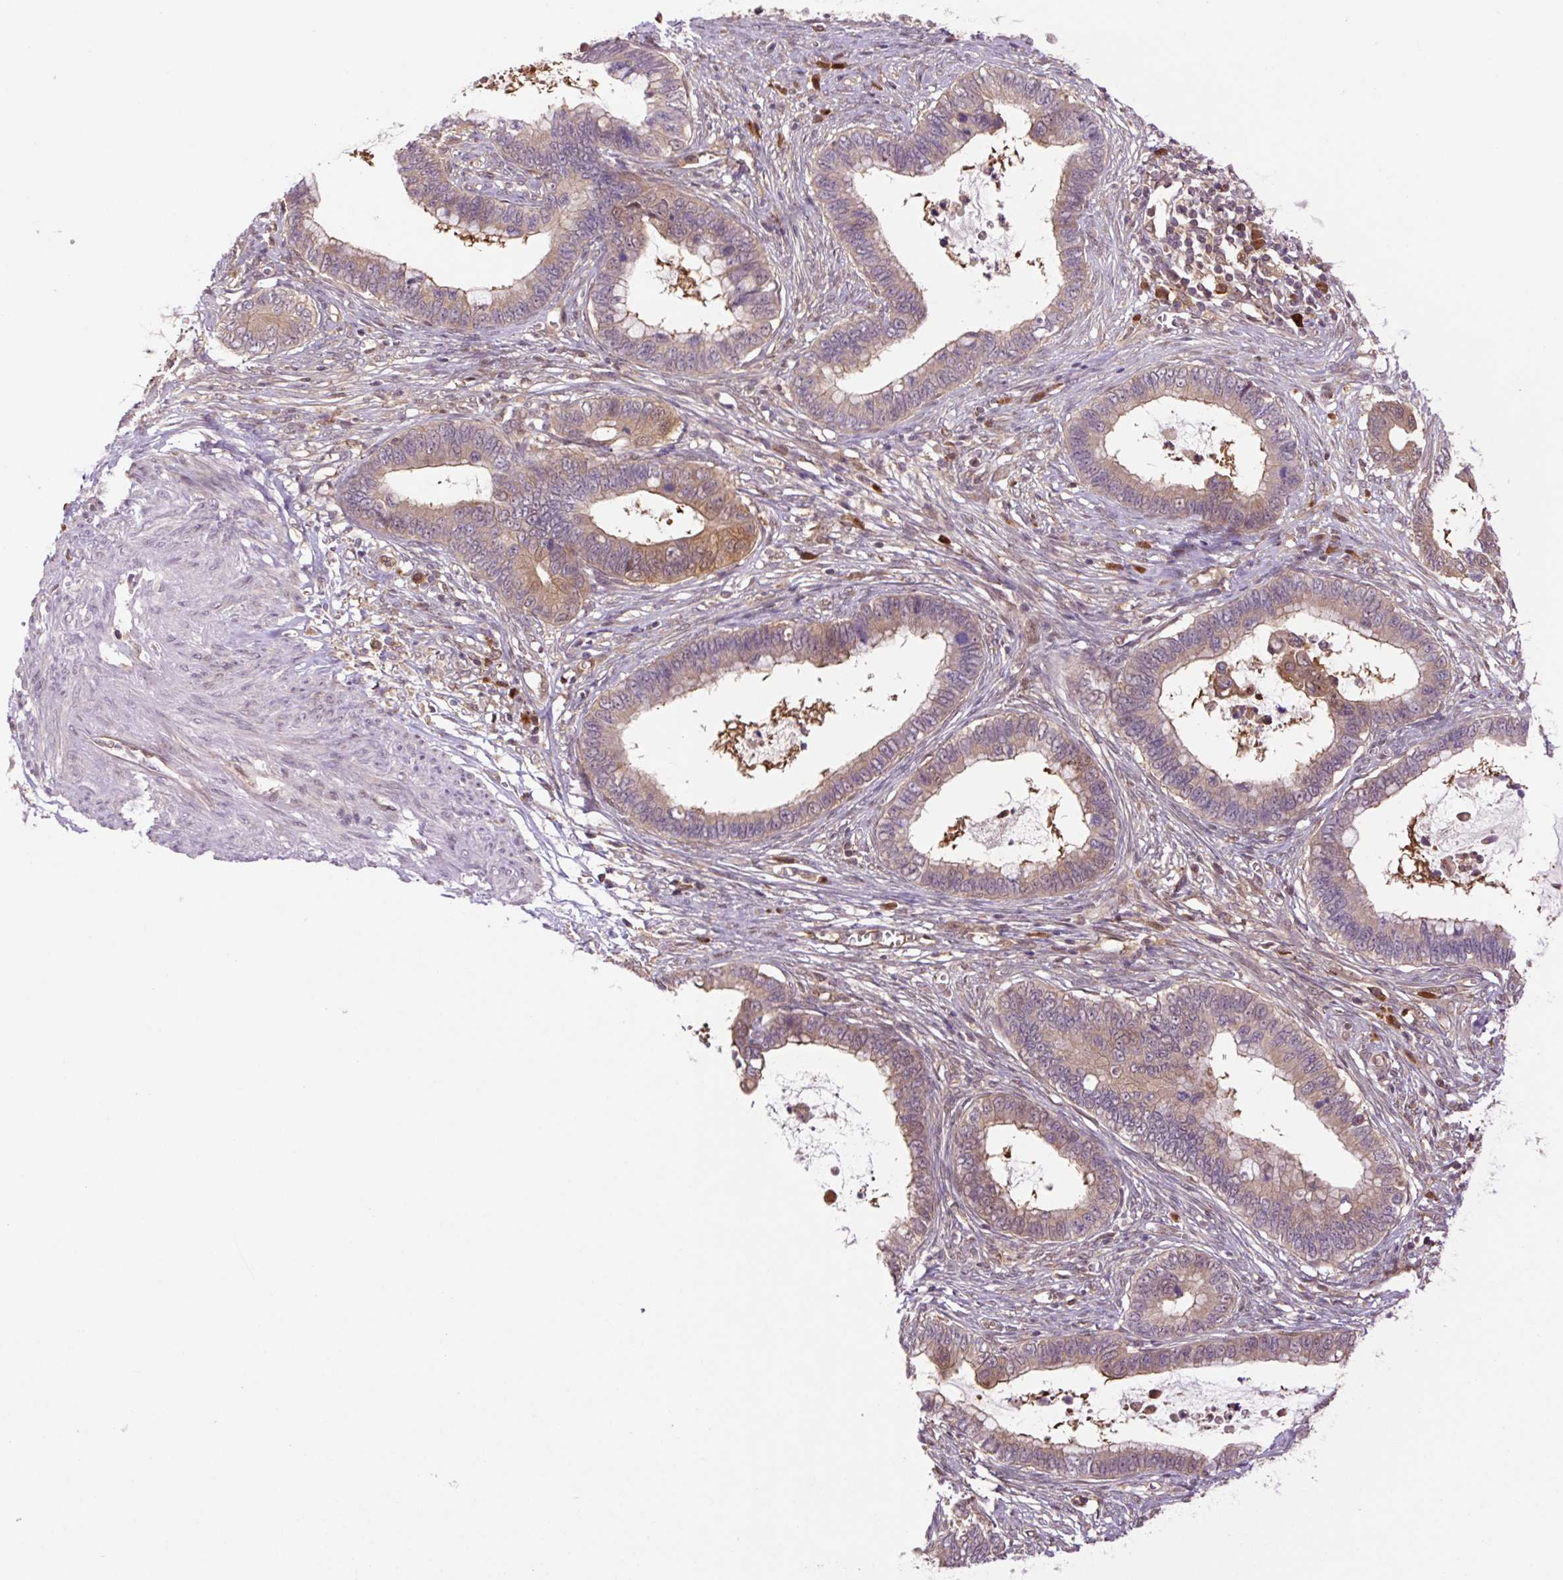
{"staining": {"intensity": "moderate", "quantity": ">75%", "location": "cytoplasmic/membranous,nuclear"}, "tissue": "cervical cancer", "cell_type": "Tumor cells", "image_type": "cancer", "snomed": [{"axis": "morphology", "description": "Adenocarcinoma, NOS"}, {"axis": "topography", "description": "Cervix"}], "caption": "Cervical adenocarcinoma stained with a brown dye shows moderate cytoplasmic/membranous and nuclear positive expression in about >75% of tumor cells.", "gene": "TPT1", "patient": {"sex": "female", "age": 44}}